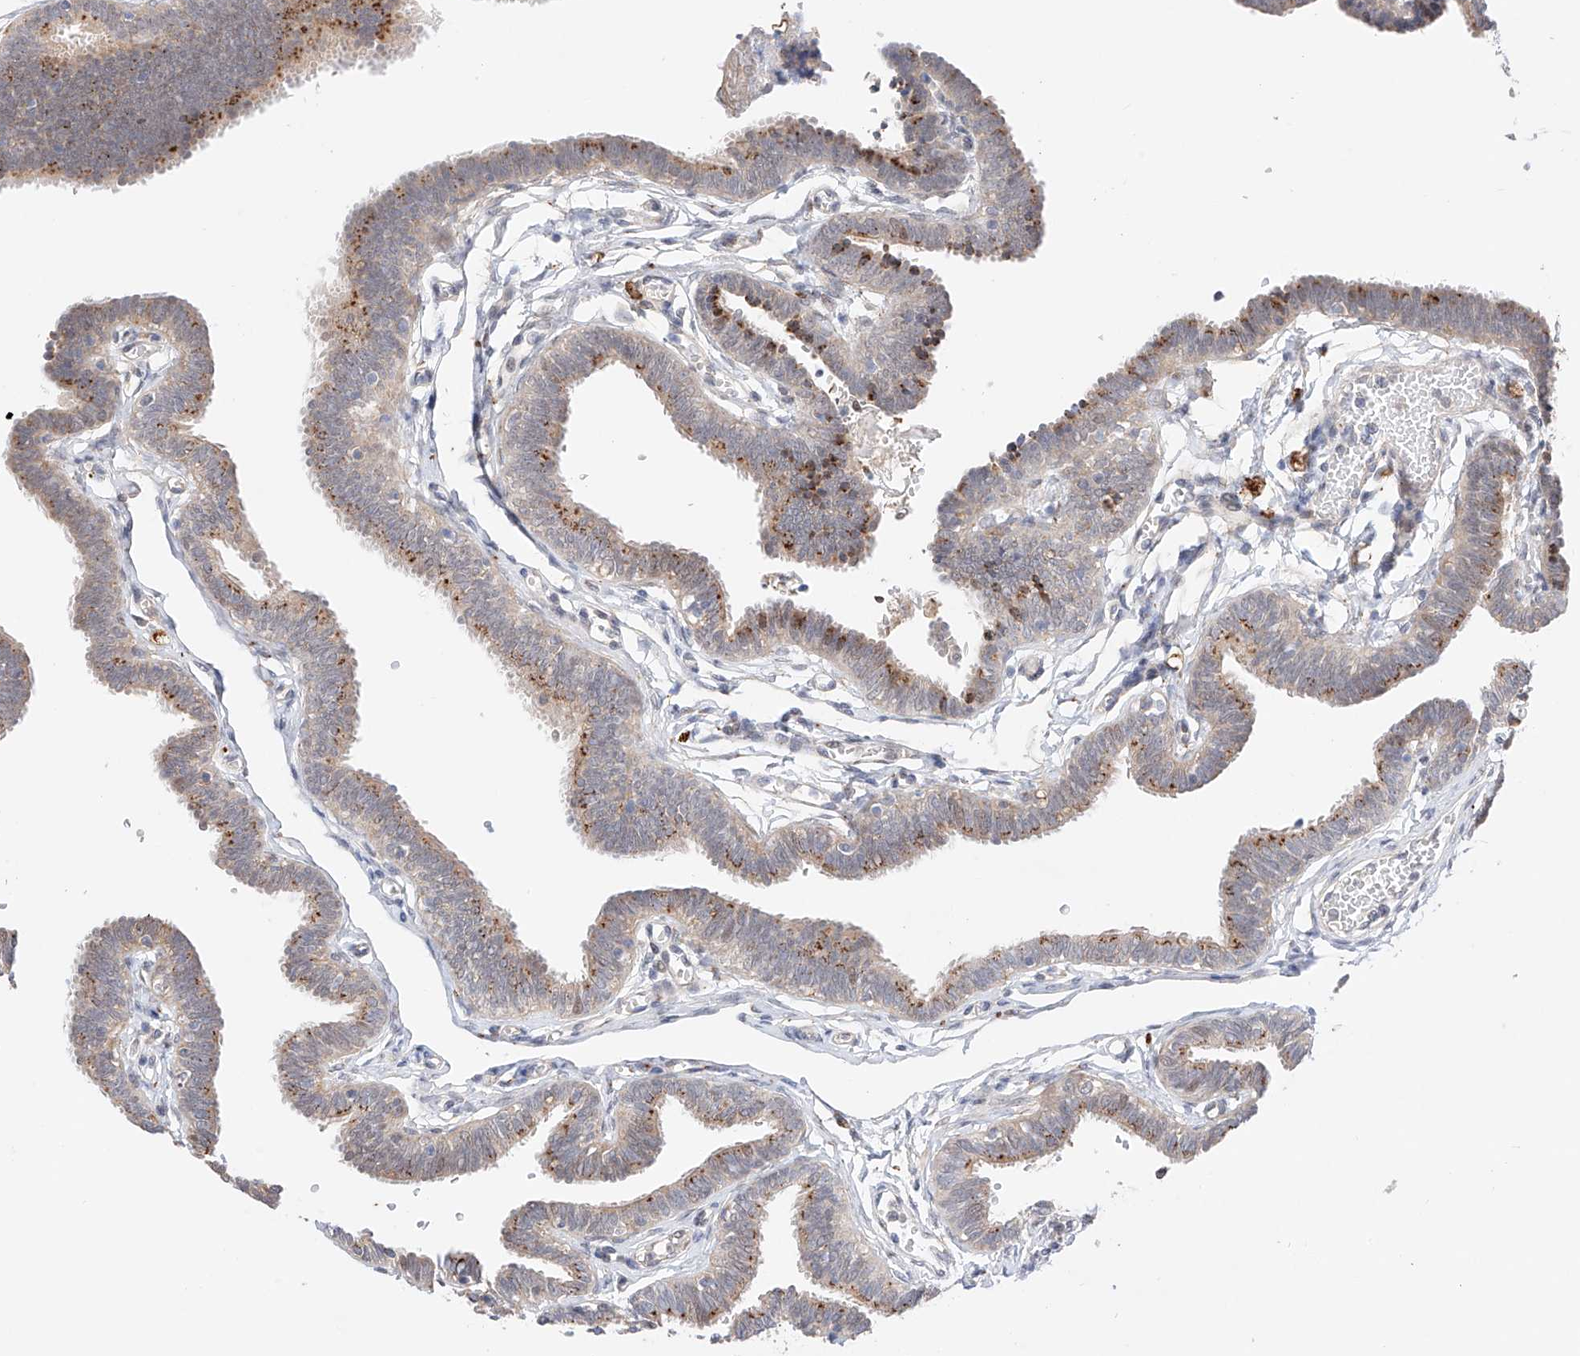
{"staining": {"intensity": "moderate", "quantity": "25%-75%", "location": "cytoplasmic/membranous"}, "tissue": "fallopian tube", "cell_type": "Glandular cells", "image_type": "normal", "snomed": [{"axis": "morphology", "description": "Normal tissue, NOS"}, {"axis": "topography", "description": "Fallopian tube"}, {"axis": "topography", "description": "Ovary"}], "caption": "Glandular cells demonstrate medium levels of moderate cytoplasmic/membranous staining in approximately 25%-75% of cells in unremarkable fallopian tube. (DAB IHC with brightfield microscopy, high magnification).", "gene": "GCNT1", "patient": {"sex": "female", "age": 23}}